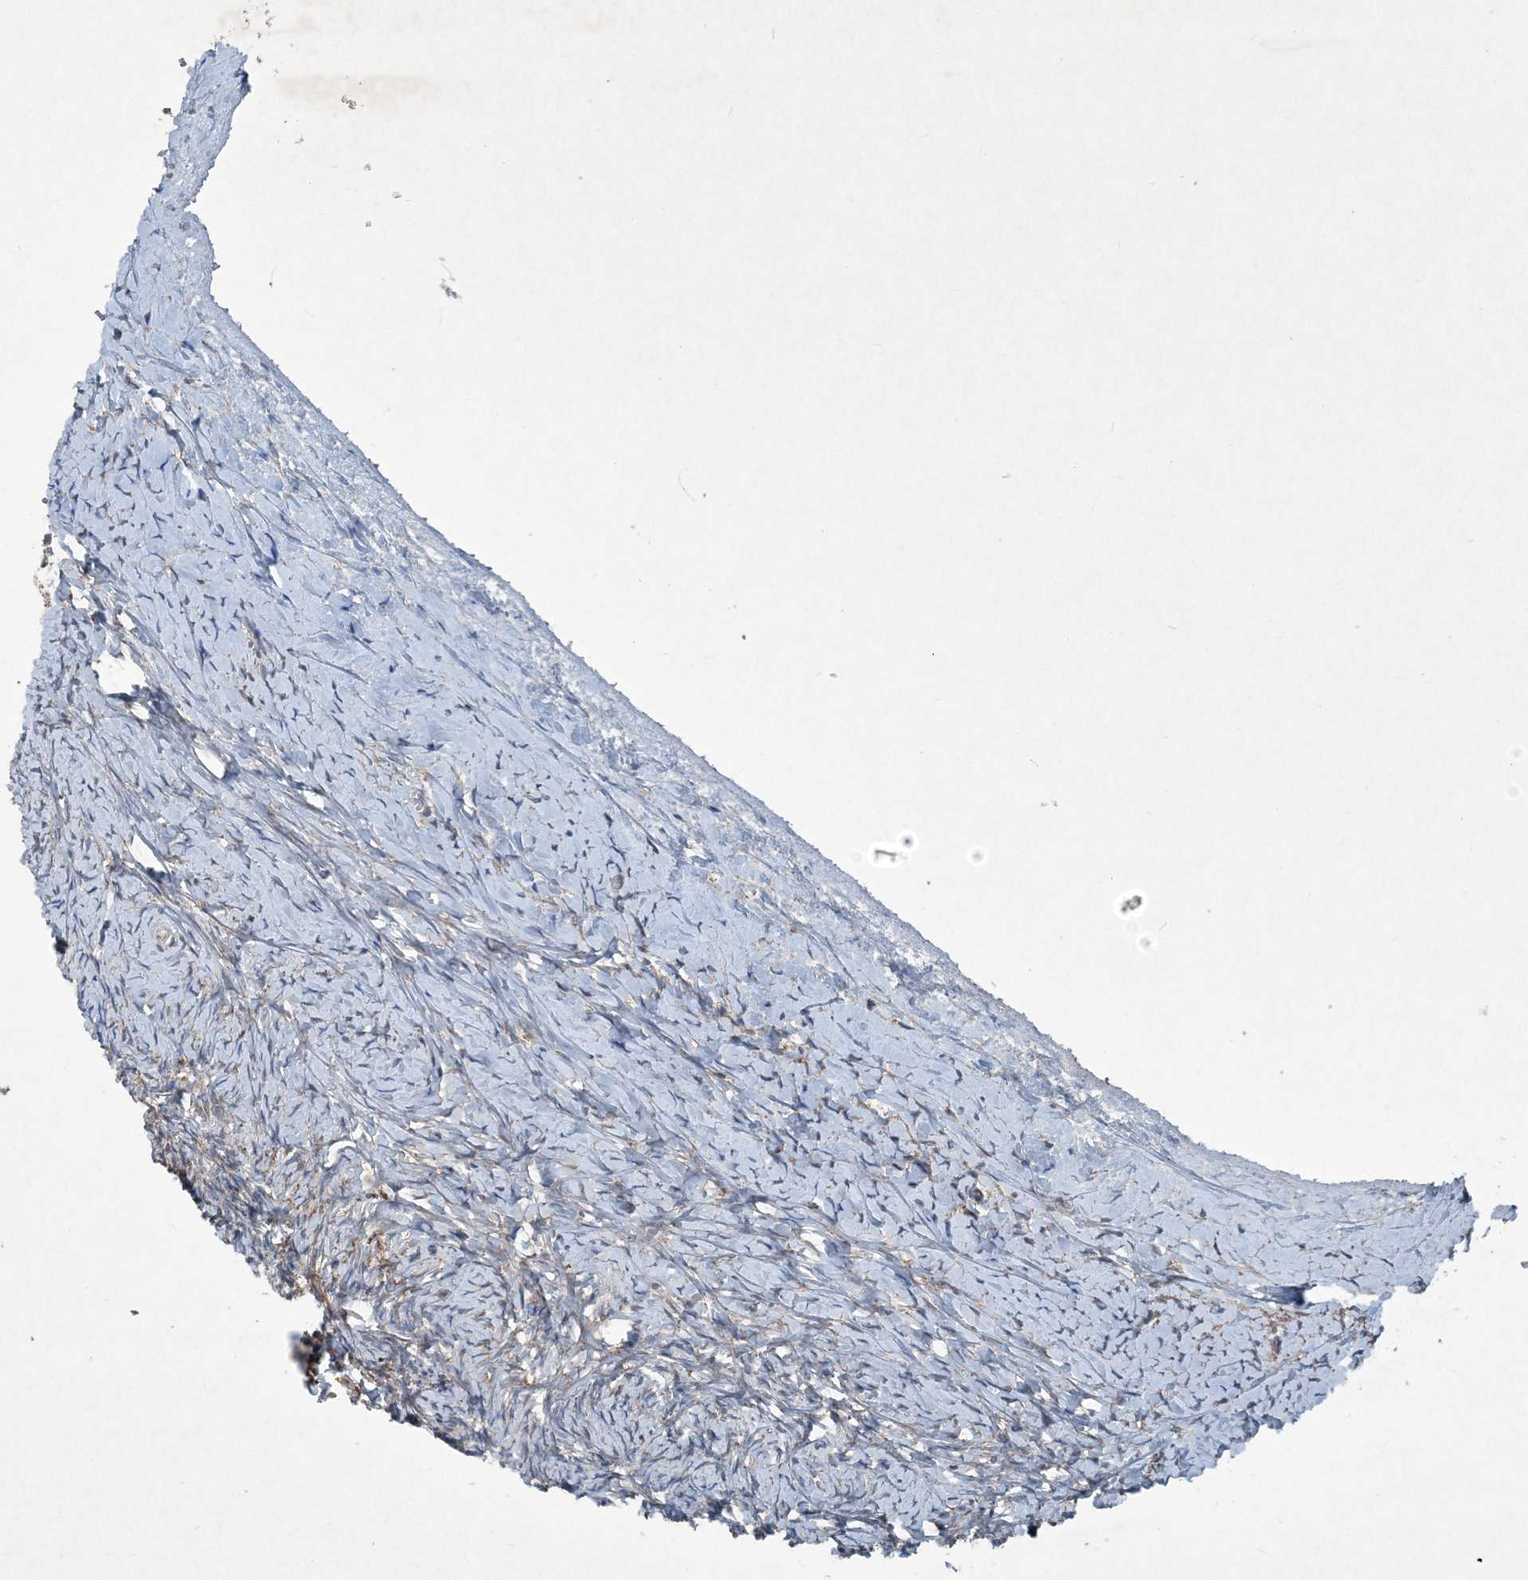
{"staining": {"intensity": "moderate", "quantity": "25%-75%", "location": "cytoplasmic/membranous"}, "tissue": "ovary", "cell_type": "Ovarian stroma cells", "image_type": "normal", "snomed": [{"axis": "morphology", "description": "Normal tissue, NOS"}, {"axis": "morphology", "description": "Developmental malformation"}, {"axis": "topography", "description": "Ovary"}], "caption": "An immunohistochemistry histopathology image of benign tissue is shown. Protein staining in brown highlights moderate cytoplasmic/membranous positivity in ovary within ovarian stroma cells.", "gene": "NDUFA2", "patient": {"sex": "female", "age": 39}}